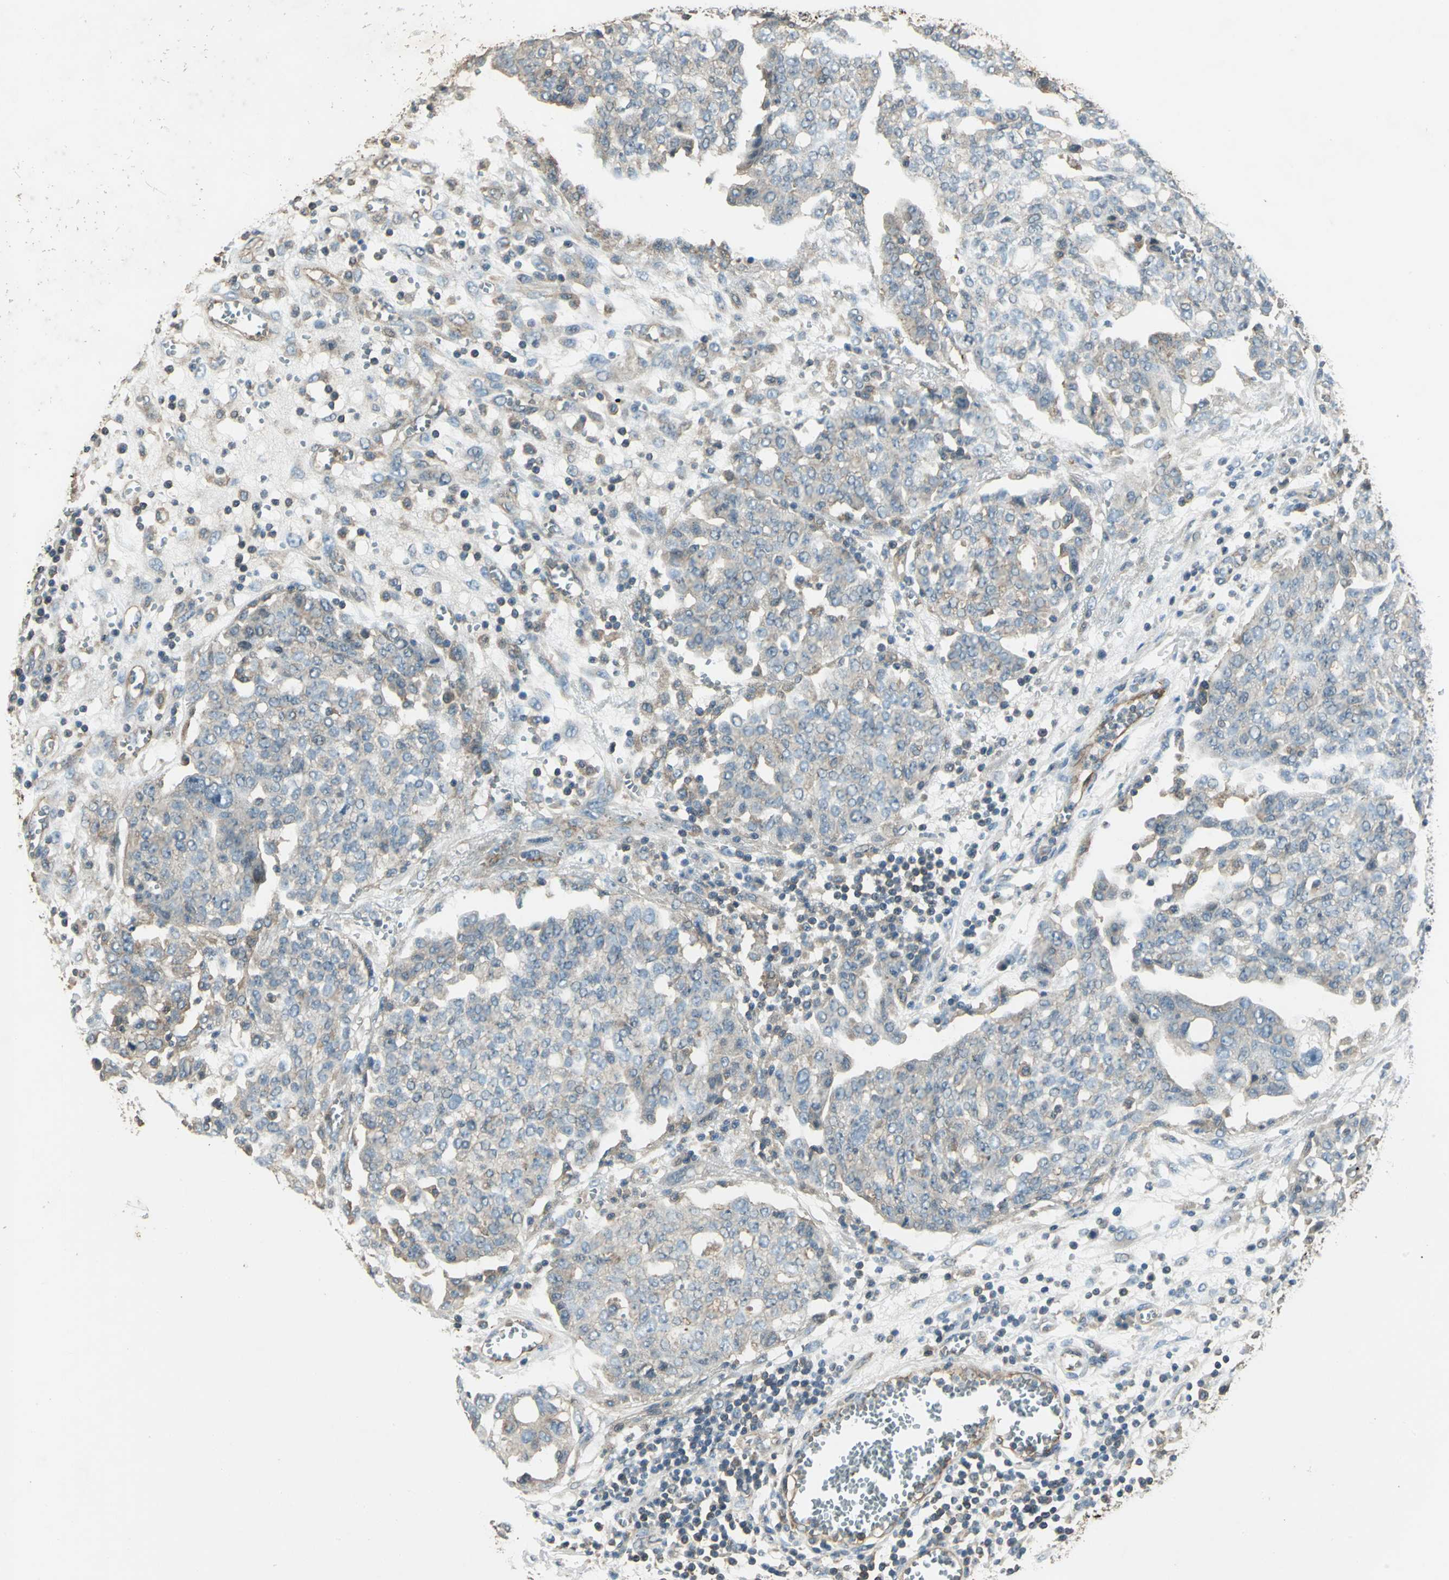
{"staining": {"intensity": "weak", "quantity": "25%-75%", "location": "cytoplasmic/membranous"}, "tissue": "ovarian cancer", "cell_type": "Tumor cells", "image_type": "cancer", "snomed": [{"axis": "morphology", "description": "Cystadenocarcinoma, serous, NOS"}, {"axis": "topography", "description": "Soft tissue"}, {"axis": "topography", "description": "Ovary"}], "caption": "Immunohistochemical staining of serous cystadenocarcinoma (ovarian) demonstrates weak cytoplasmic/membranous protein positivity in approximately 25%-75% of tumor cells.", "gene": "RAPGEF1", "patient": {"sex": "female", "age": 57}}